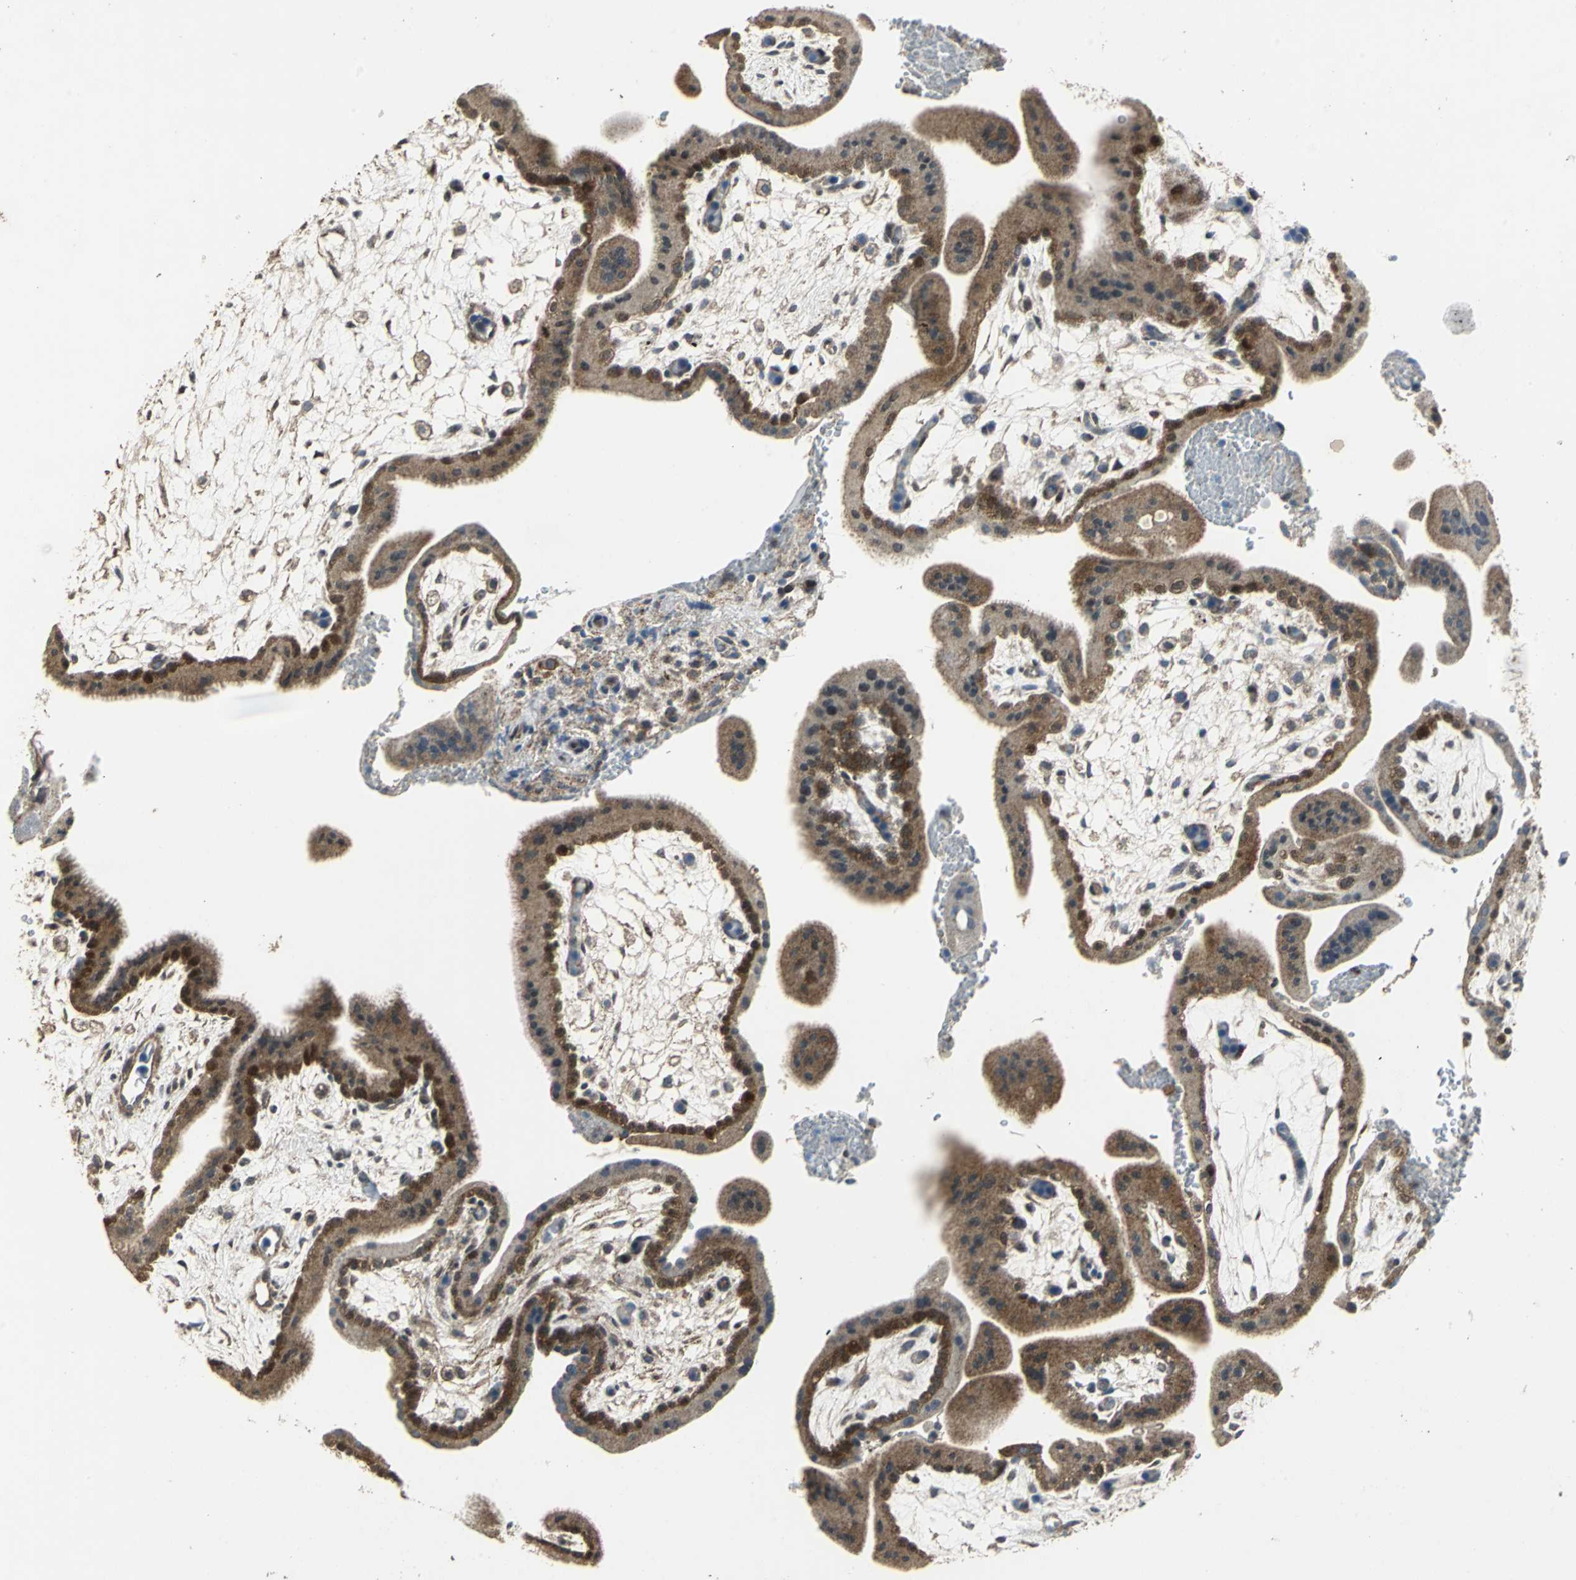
{"staining": {"intensity": "weak", "quantity": "25%-75%", "location": "cytoplasmic/membranous"}, "tissue": "placenta", "cell_type": "Decidual cells", "image_type": "normal", "snomed": [{"axis": "morphology", "description": "Normal tissue, NOS"}, {"axis": "topography", "description": "Placenta"}], "caption": "Weak cytoplasmic/membranous expression is seen in approximately 25%-75% of decidual cells in unremarkable placenta.", "gene": "DNAJB4", "patient": {"sex": "female", "age": 35}}